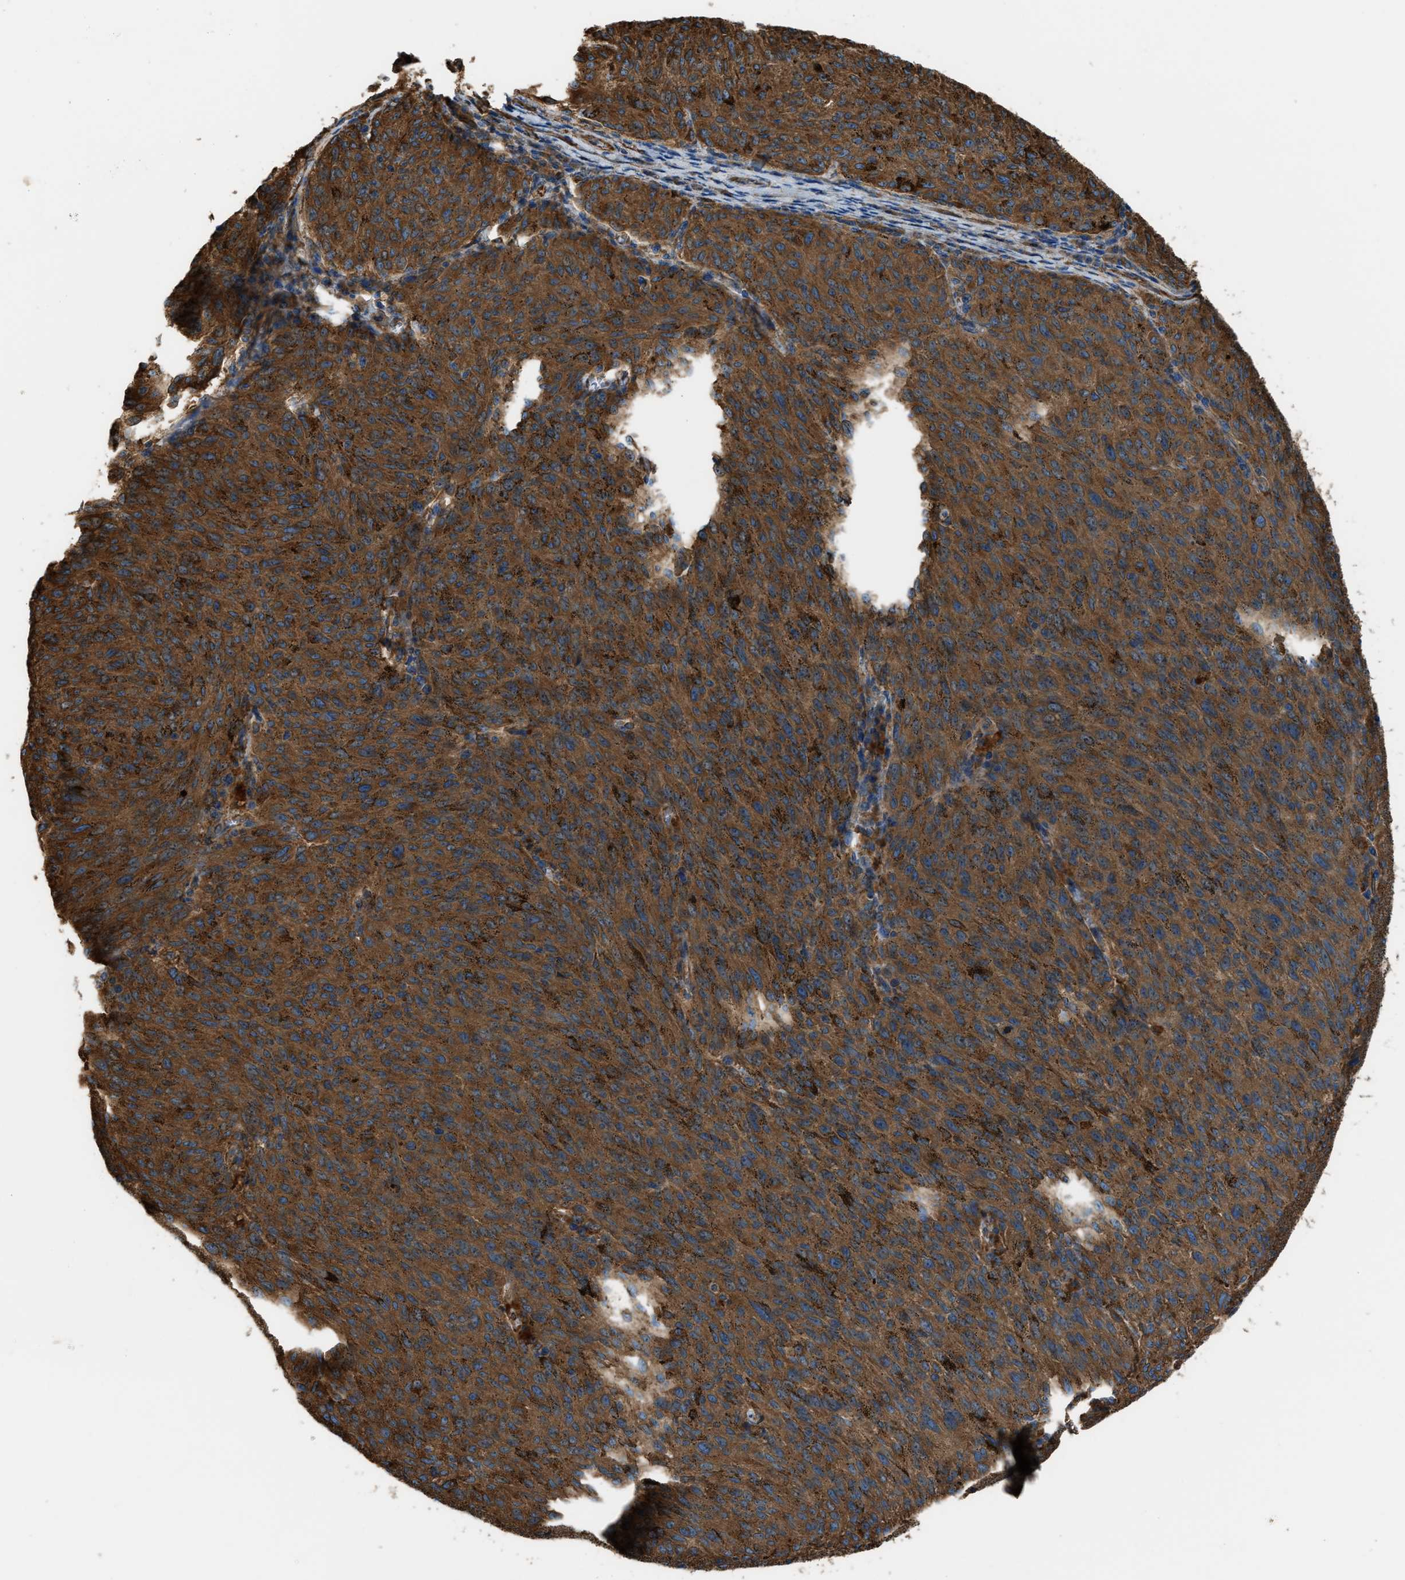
{"staining": {"intensity": "strong", "quantity": ">75%", "location": "cytoplasmic/membranous"}, "tissue": "melanoma", "cell_type": "Tumor cells", "image_type": "cancer", "snomed": [{"axis": "morphology", "description": "Malignant melanoma, NOS"}, {"axis": "topography", "description": "Skin"}], "caption": "Protein staining of malignant melanoma tissue demonstrates strong cytoplasmic/membranous expression in approximately >75% of tumor cells. The staining was performed using DAB, with brown indicating positive protein expression. Nuclei are stained blue with hematoxylin.", "gene": "TRPC1", "patient": {"sex": "female", "age": 72}}